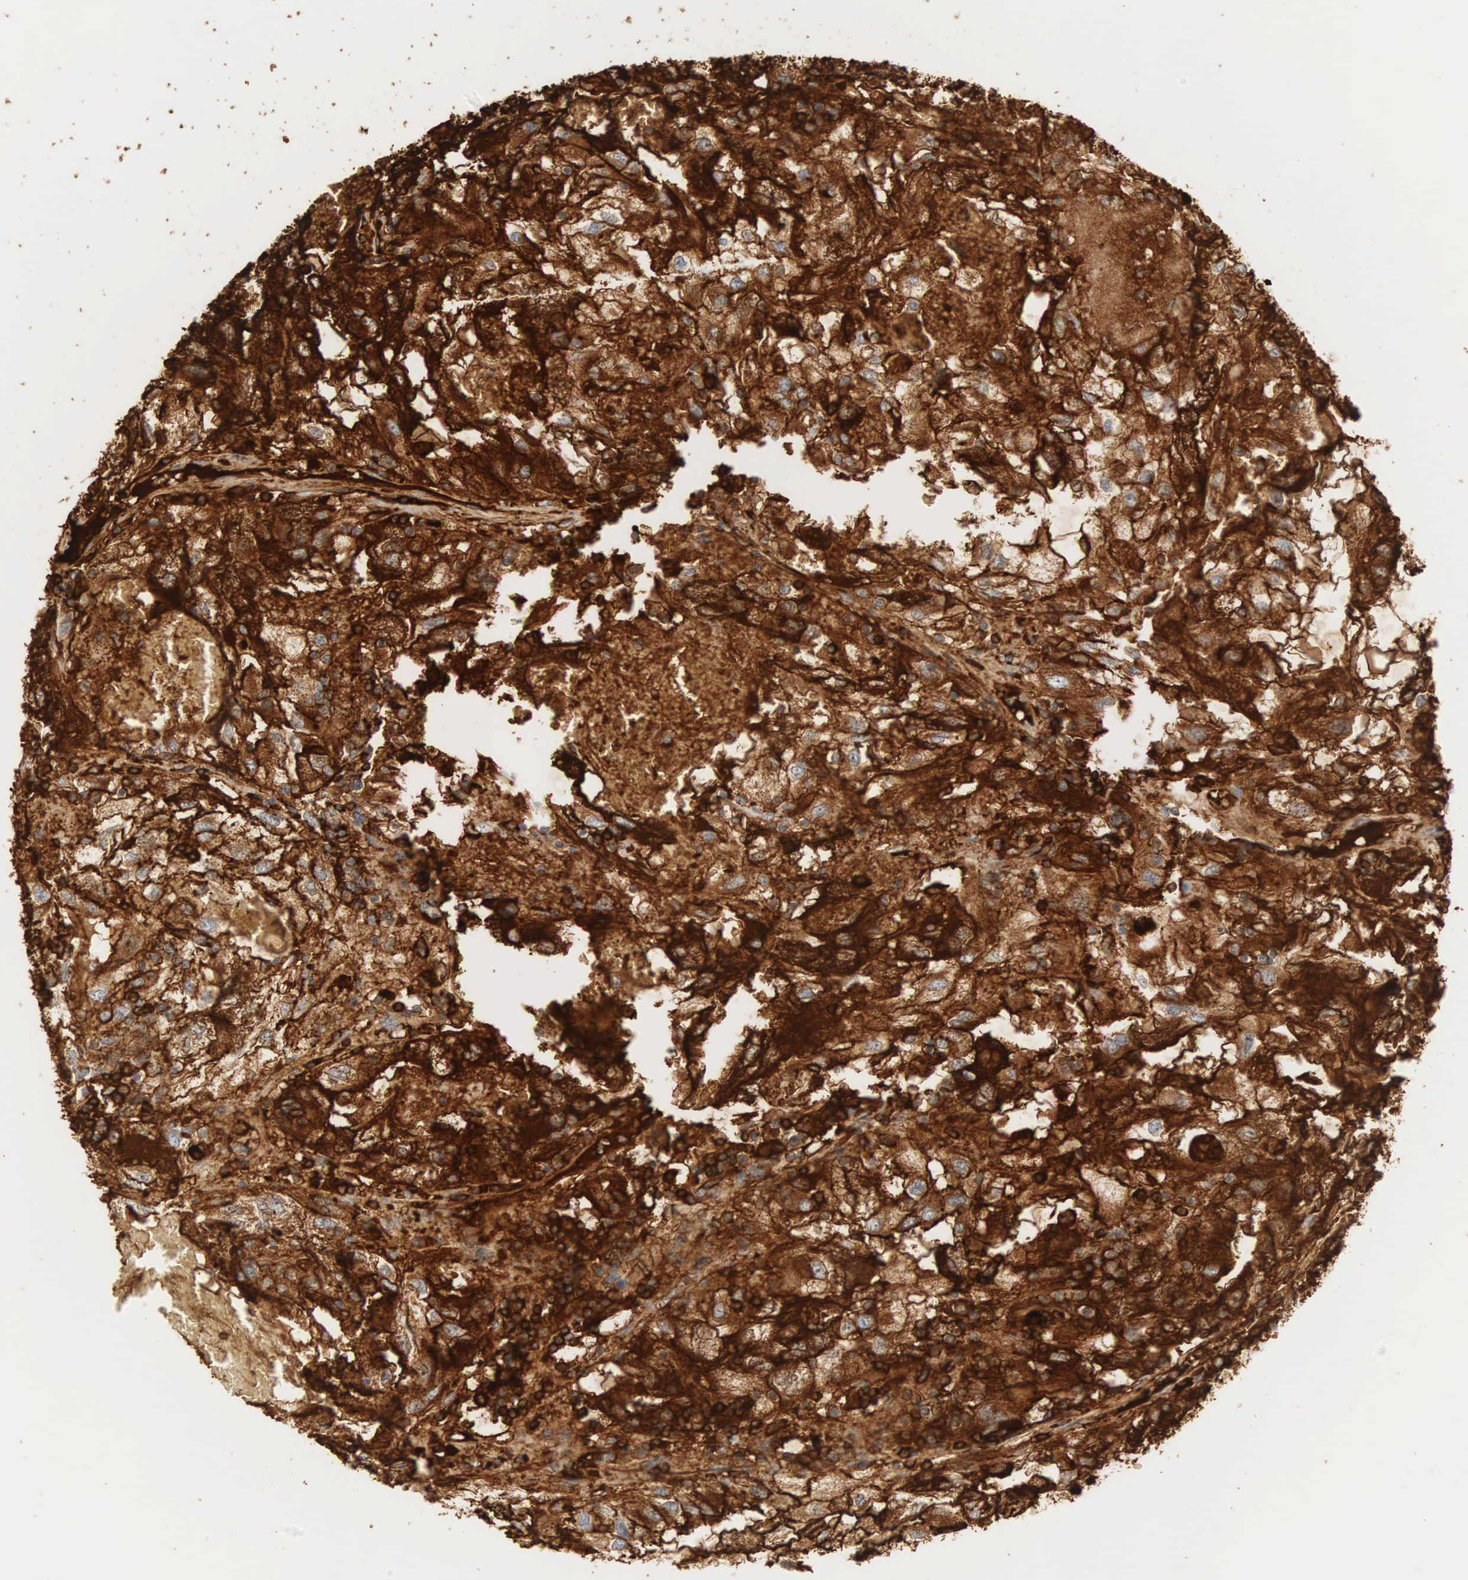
{"staining": {"intensity": "strong", "quantity": ">75%", "location": "cytoplasmic/membranous"}, "tissue": "renal cancer", "cell_type": "Tumor cells", "image_type": "cancer", "snomed": [{"axis": "morphology", "description": "Normal tissue, NOS"}, {"axis": "morphology", "description": "Adenocarcinoma, NOS"}, {"axis": "topography", "description": "Kidney"}], "caption": "About >75% of tumor cells in human adenocarcinoma (renal) exhibit strong cytoplasmic/membranous protein expression as visualized by brown immunohistochemical staining.", "gene": "IGLC3", "patient": {"sex": "male", "age": 71}}